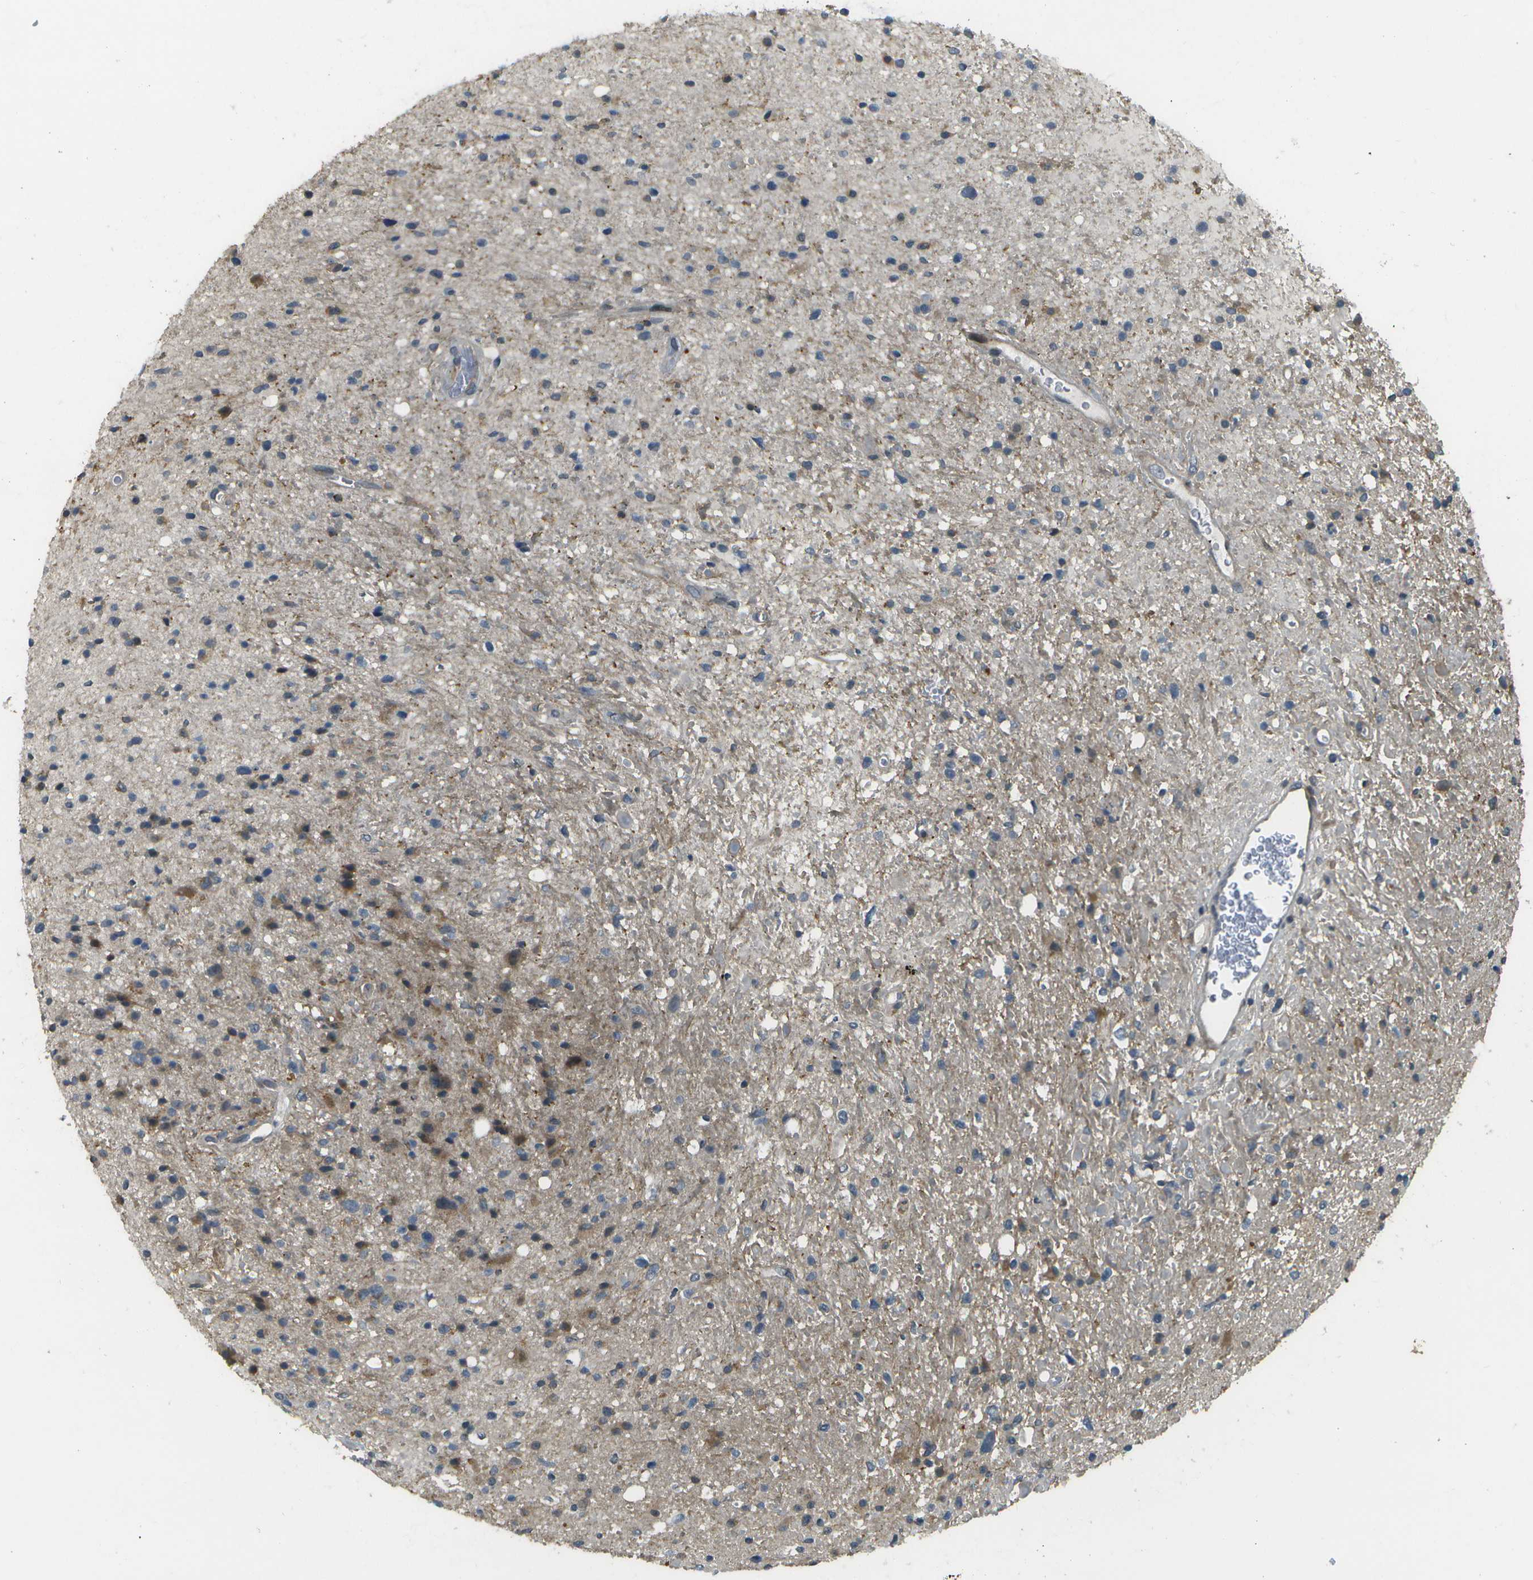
{"staining": {"intensity": "moderate", "quantity": "<25%", "location": "cytoplasmic/membranous"}, "tissue": "glioma", "cell_type": "Tumor cells", "image_type": "cancer", "snomed": [{"axis": "morphology", "description": "Glioma, malignant, High grade"}, {"axis": "topography", "description": "Brain"}], "caption": "Brown immunohistochemical staining in malignant high-grade glioma exhibits moderate cytoplasmic/membranous expression in approximately <25% of tumor cells.", "gene": "WNK2", "patient": {"sex": "male", "age": 33}}